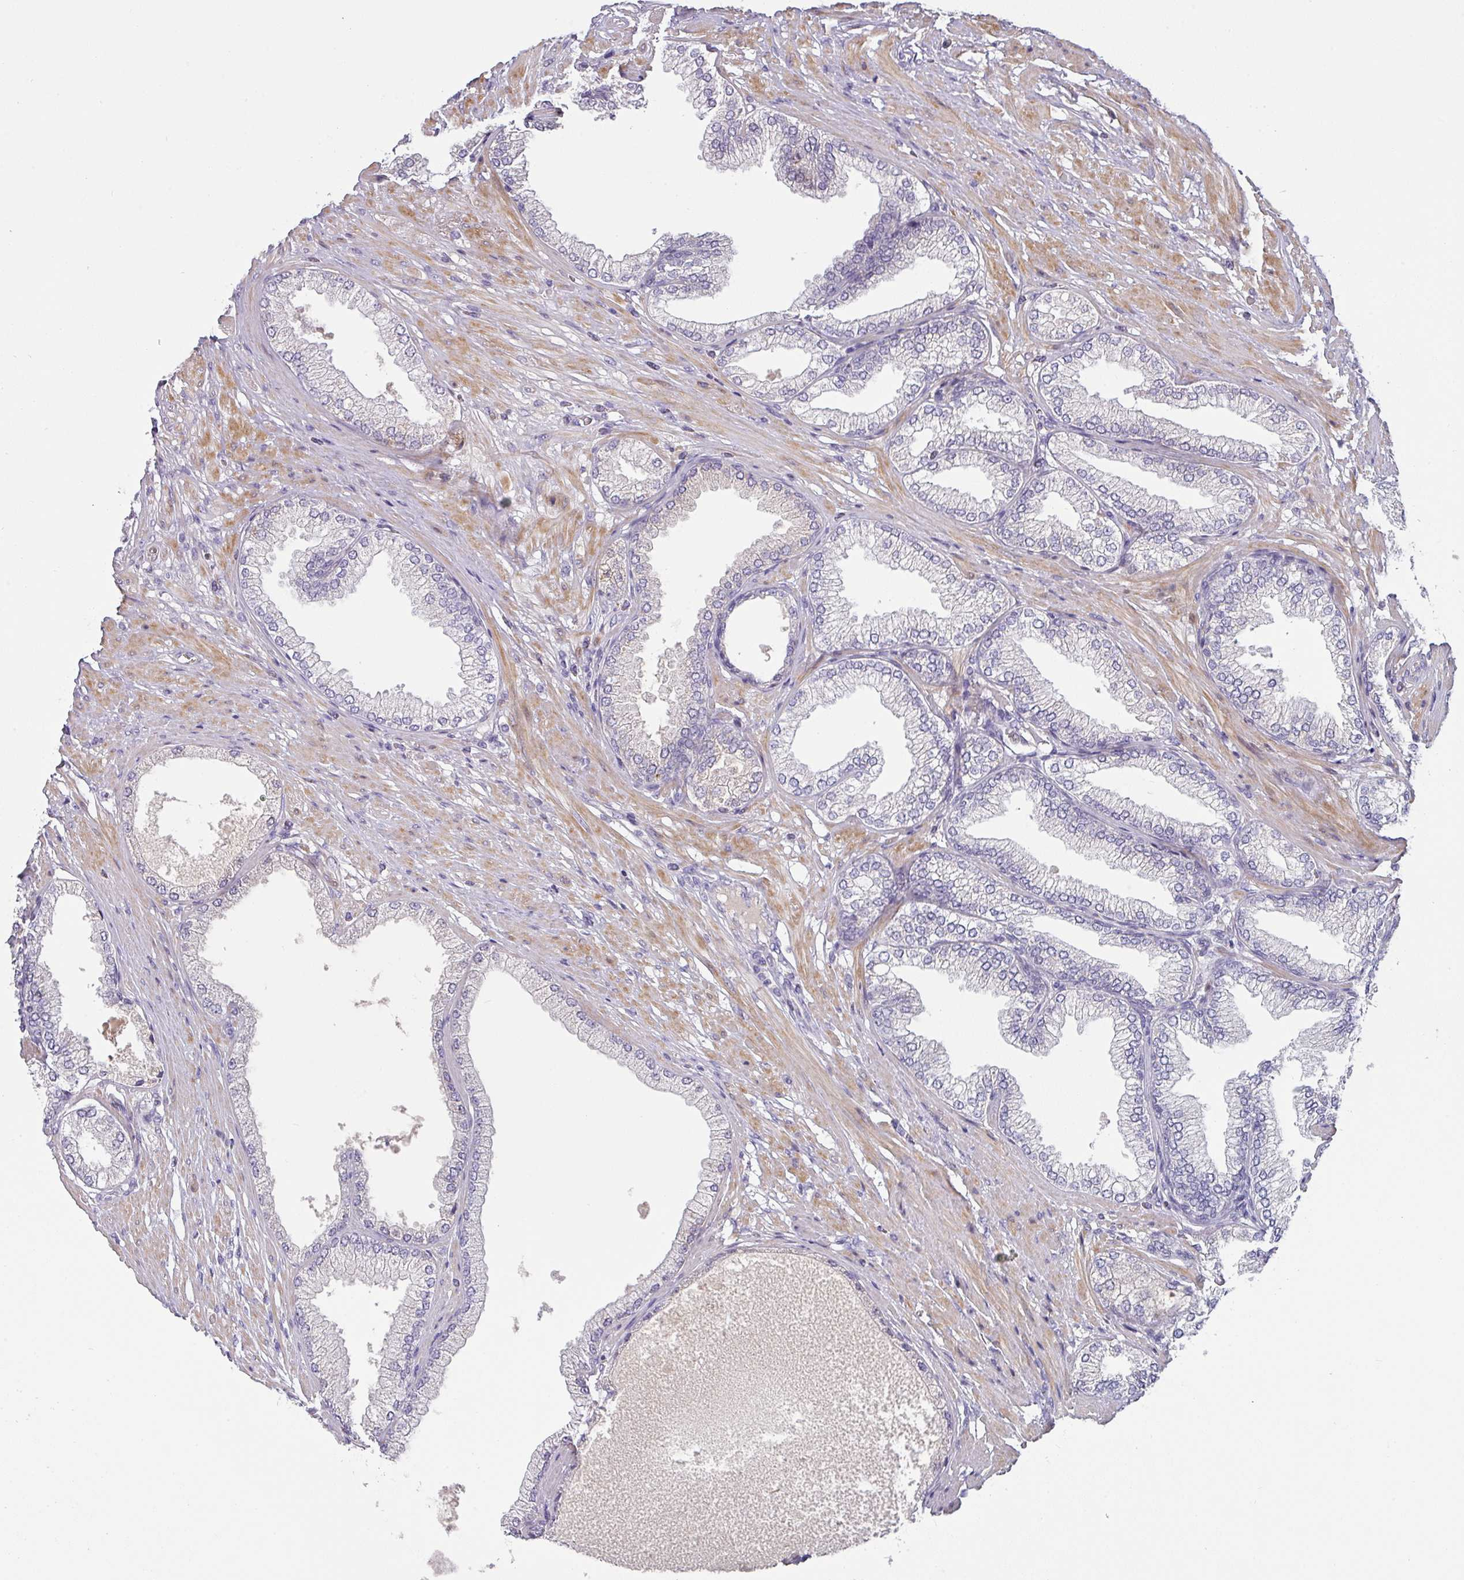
{"staining": {"intensity": "negative", "quantity": "none", "location": "none"}, "tissue": "prostate cancer", "cell_type": "Tumor cells", "image_type": "cancer", "snomed": [{"axis": "morphology", "description": "Adenocarcinoma, High grade"}, {"axis": "topography", "description": "Prostate"}], "caption": "This image is of prostate cancer stained with IHC to label a protein in brown with the nuclei are counter-stained blue. There is no positivity in tumor cells.", "gene": "KLHL3", "patient": {"sex": "male", "age": 71}}